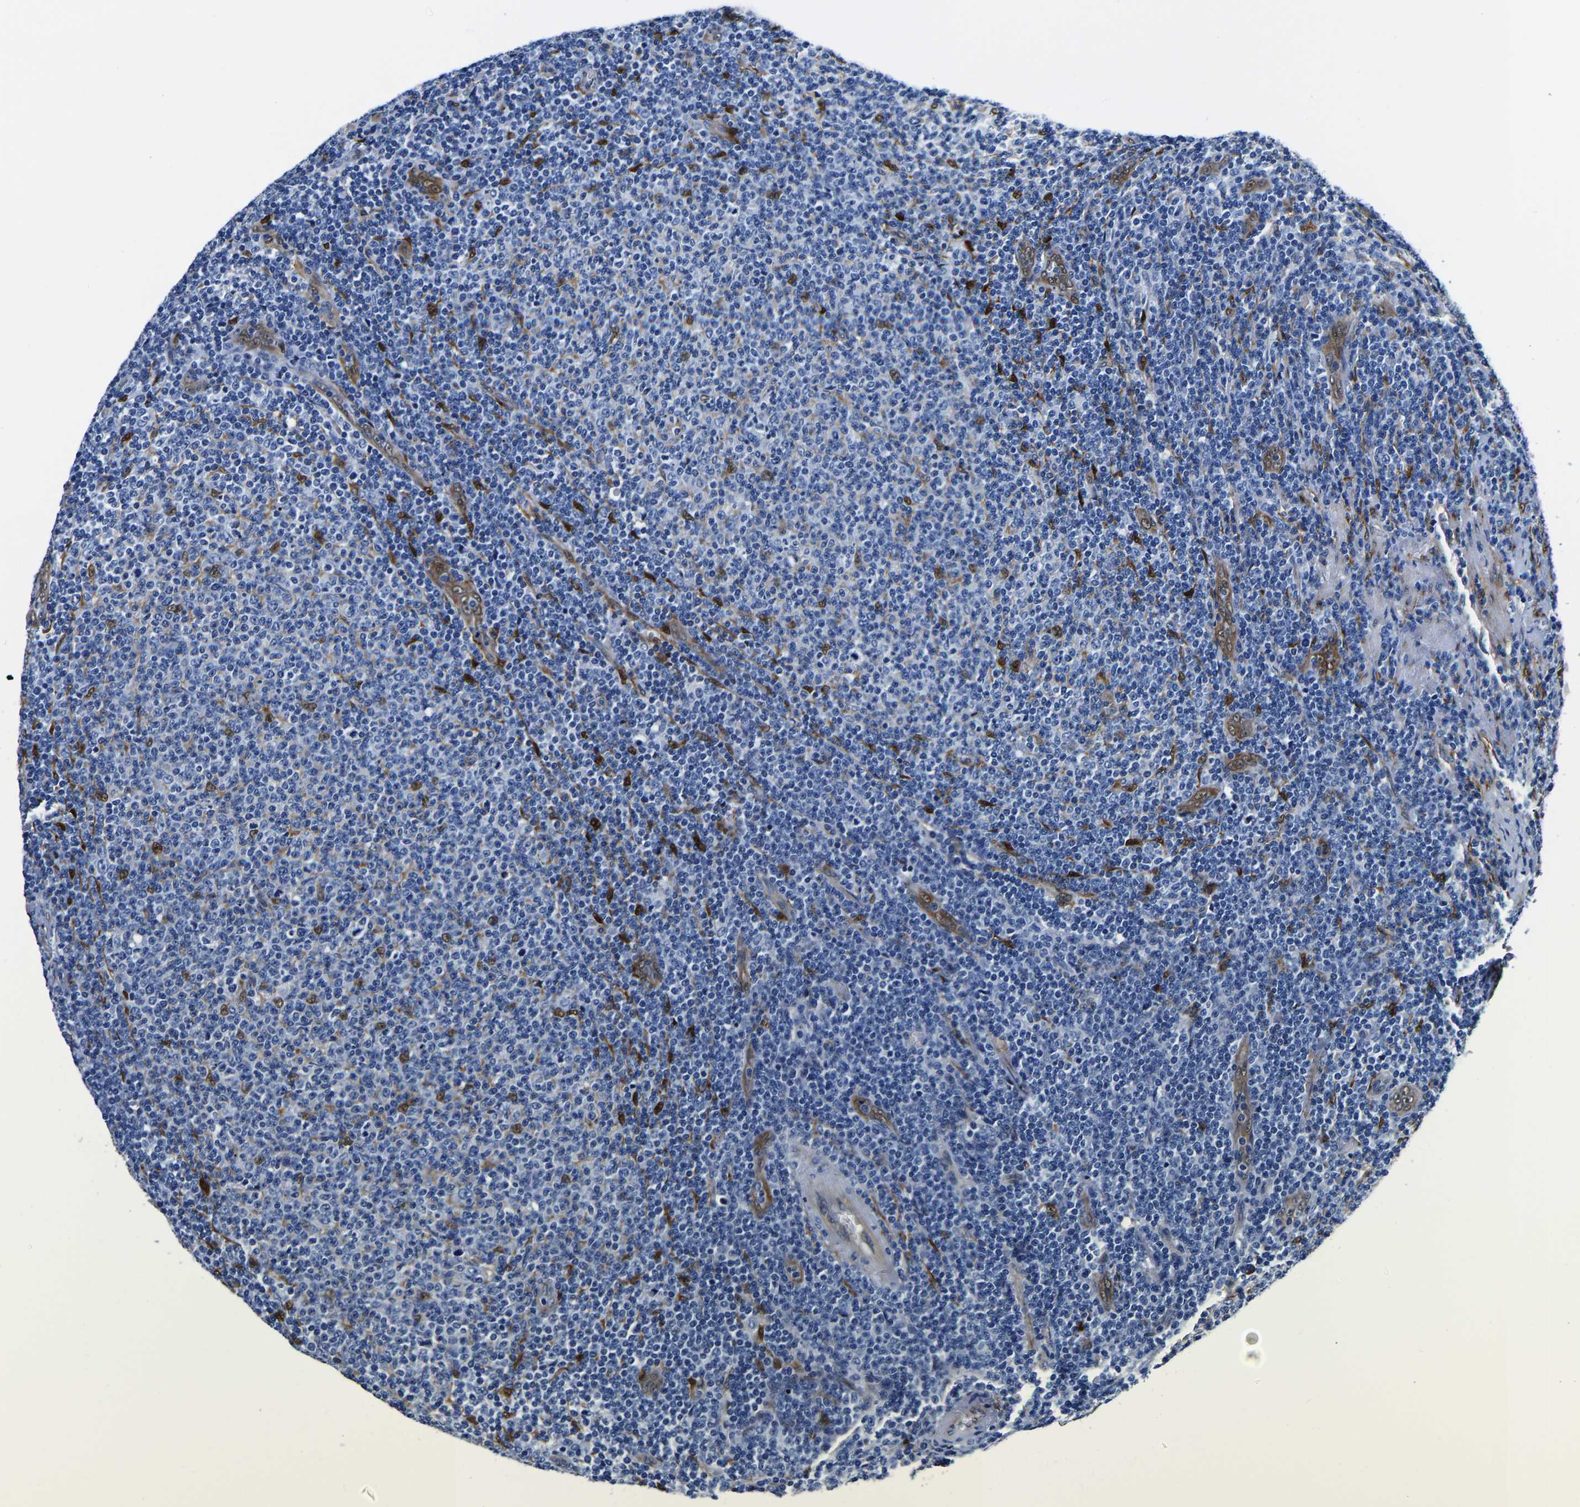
{"staining": {"intensity": "negative", "quantity": "none", "location": "none"}, "tissue": "lymphoma", "cell_type": "Tumor cells", "image_type": "cancer", "snomed": [{"axis": "morphology", "description": "Malignant lymphoma, non-Hodgkin's type, Low grade"}, {"axis": "topography", "description": "Lymph node"}], "caption": "Tumor cells show no significant protein staining in low-grade malignant lymphoma, non-Hodgkin's type.", "gene": "S100A13", "patient": {"sex": "male", "age": 66}}